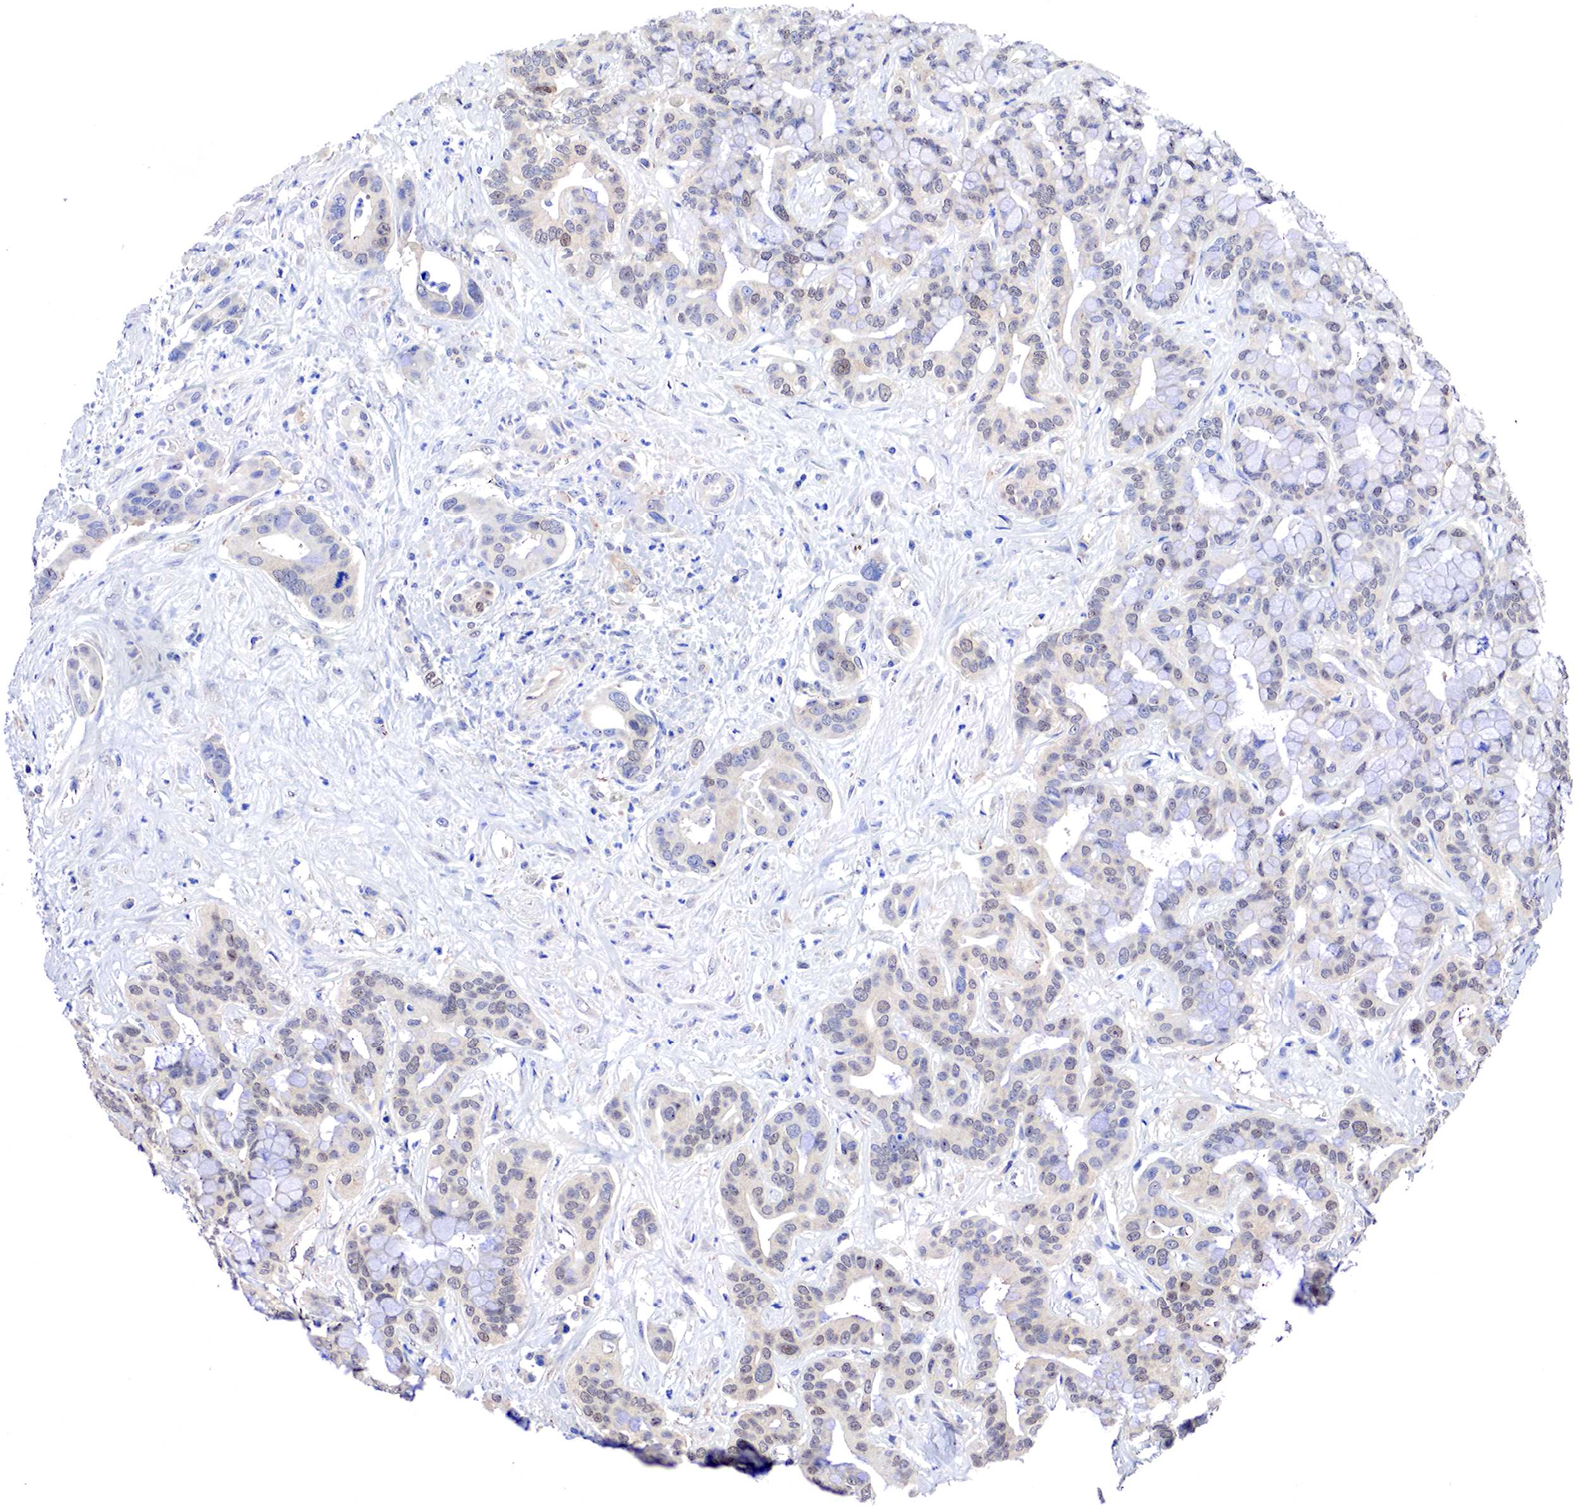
{"staining": {"intensity": "weak", "quantity": "25%-75%", "location": "cytoplasmic/membranous"}, "tissue": "liver cancer", "cell_type": "Tumor cells", "image_type": "cancer", "snomed": [{"axis": "morphology", "description": "Cholangiocarcinoma"}, {"axis": "topography", "description": "Liver"}], "caption": "Brown immunohistochemical staining in liver cancer (cholangiocarcinoma) exhibits weak cytoplasmic/membranous positivity in approximately 25%-75% of tumor cells.", "gene": "PABIR2", "patient": {"sex": "female", "age": 65}}